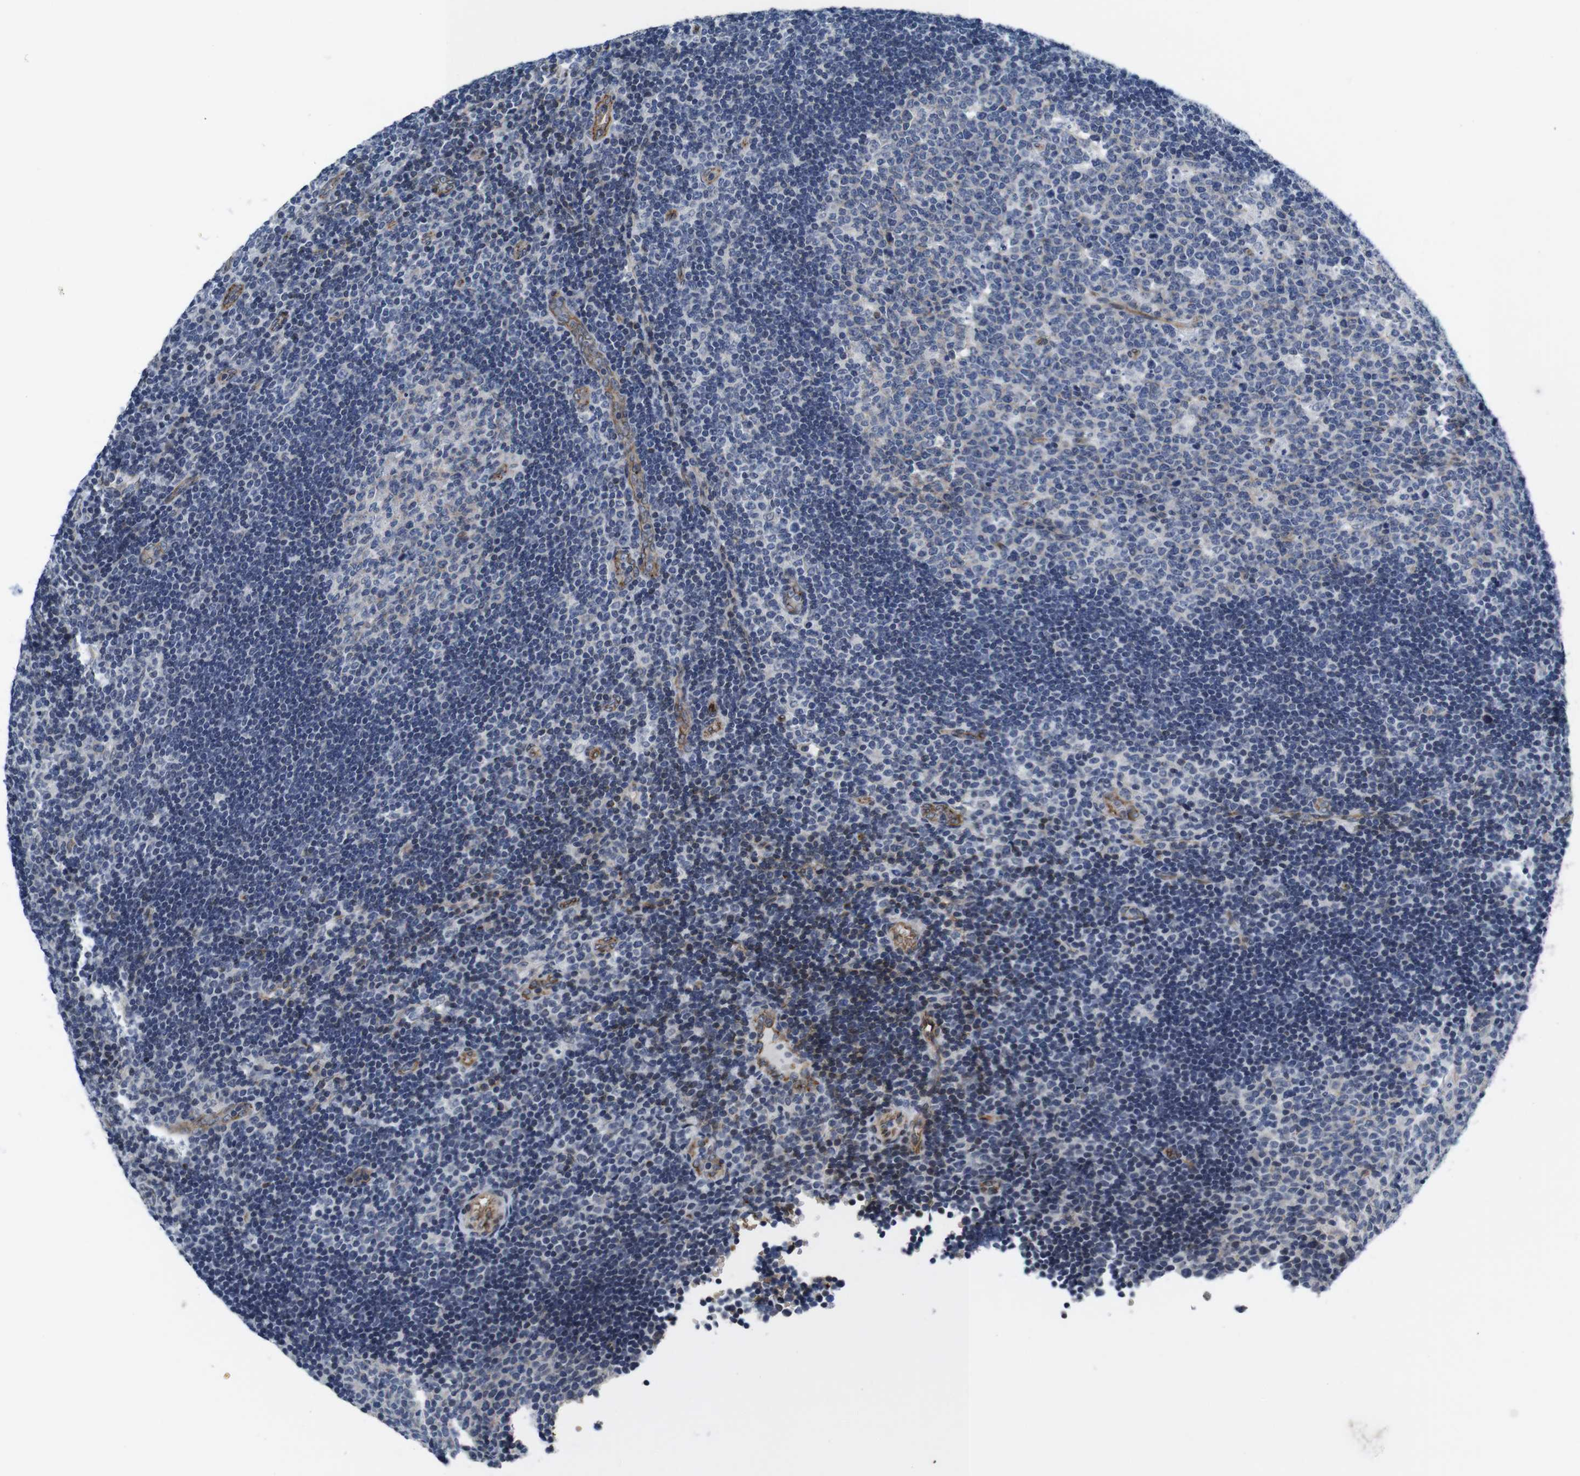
{"staining": {"intensity": "negative", "quantity": "none", "location": "none"}, "tissue": "lymph node", "cell_type": "Germinal center cells", "image_type": "normal", "snomed": [{"axis": "morphology", "description": "Normal tissue, NOS"}, {"axis": "topography", "description": "Lymph node"}, {"axis": "topography", "description": "Salivary gland"}], "caption": "This is an immunohistochemistry (IHC) histopathology image of unremarkable human lymph node. There is no staining in germinal center cells.", "gene": "SOCS3", "patient": {"sex": "male", "age": 8}}